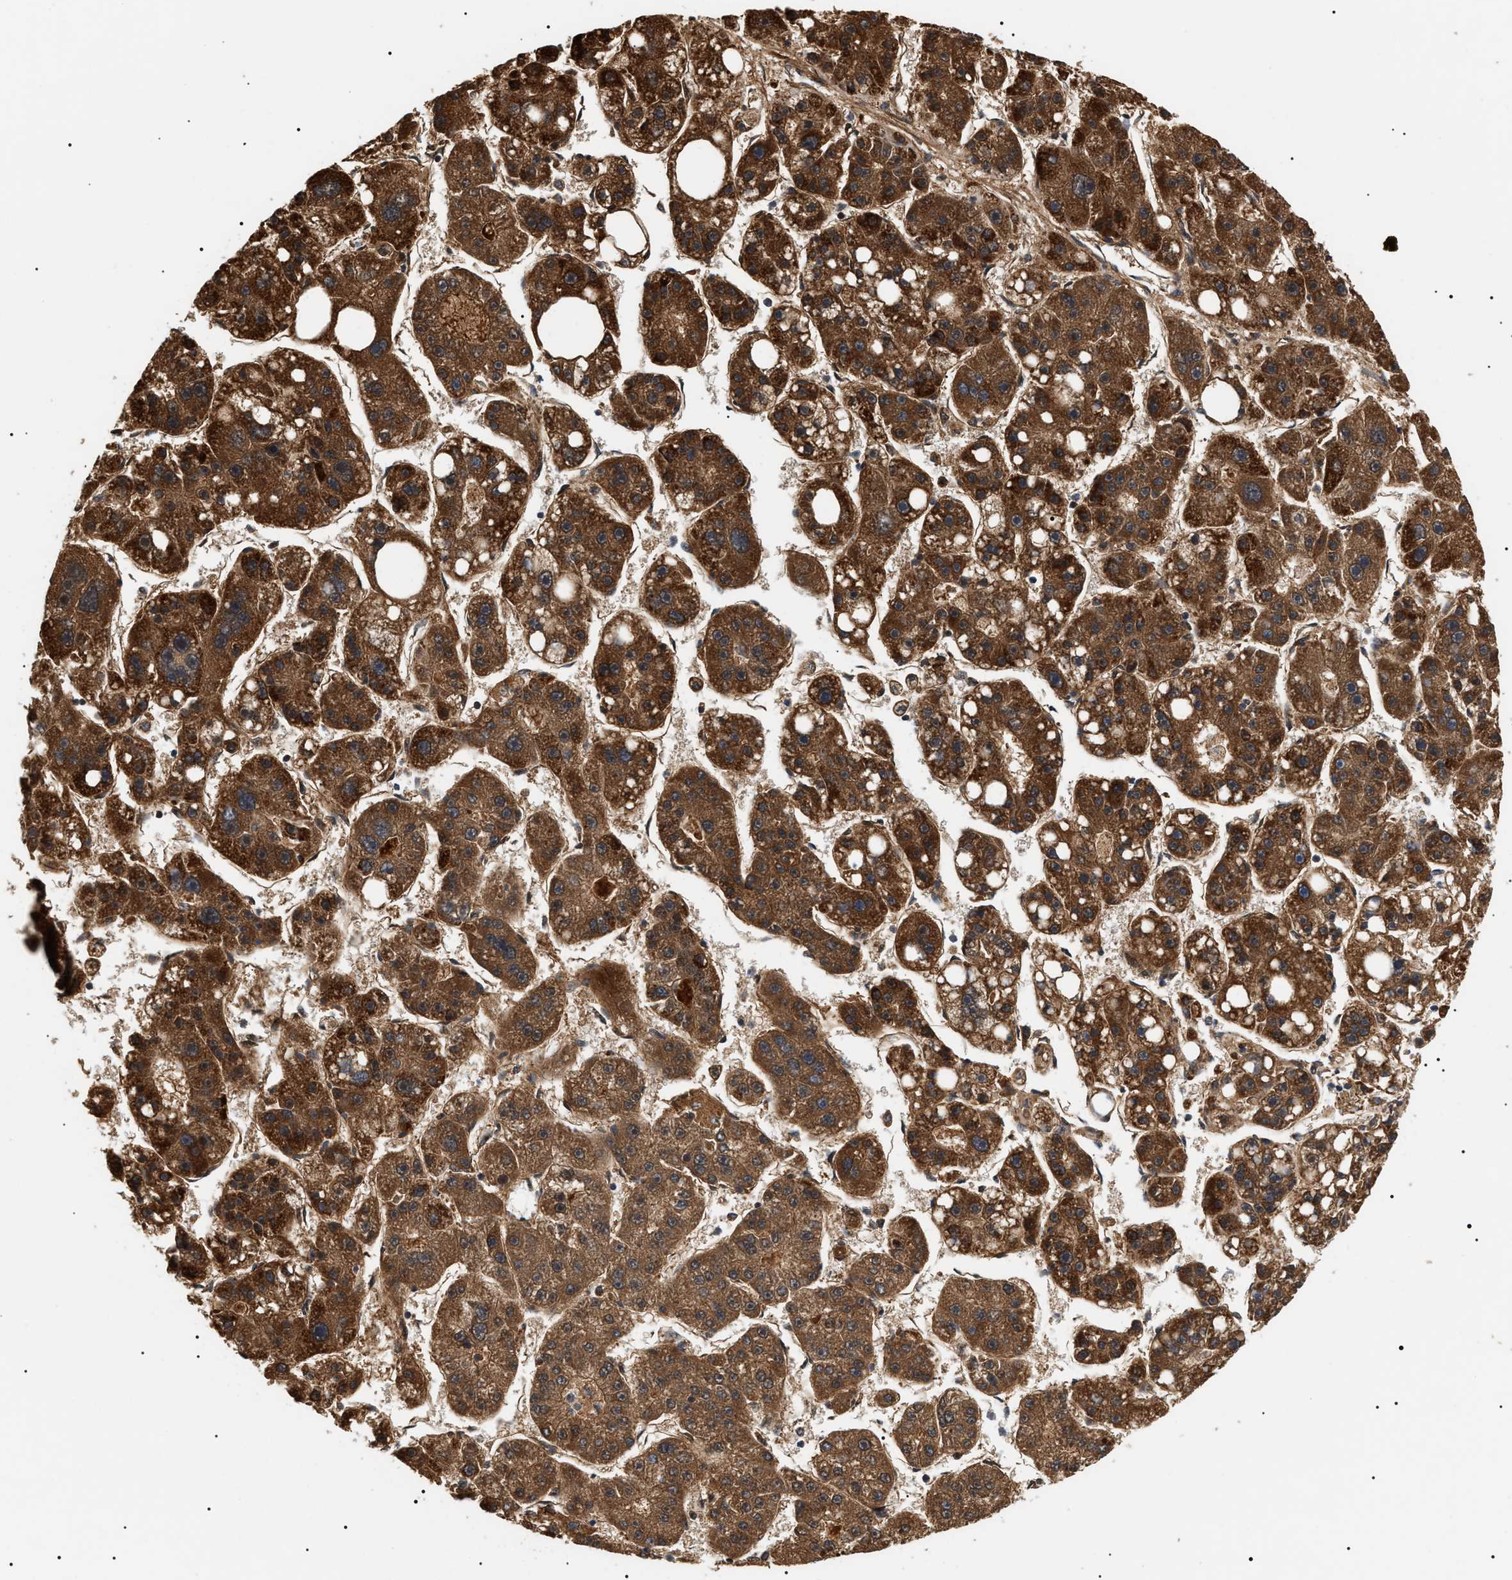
{"staining": {"intensity": "strong", "quantity": ">75%", "location": "cytoplasmic/membranous"}, "tissue": "liver cancer", "cell_type": "Tumor cells", "image_type": "cancer", "snomed": [{"axis": "morphology", "description": "Carcinoma, Hepatocellular, NOS"}, {"axis": "topography", "description": "Liver"}], "caption": "Human liver hepatocellular carcinoma stained with a protein marker demonstrates strong staining in tumor cells.", "gene": "ZBTB26", "patient": {"sex": "female", "age": 61}}